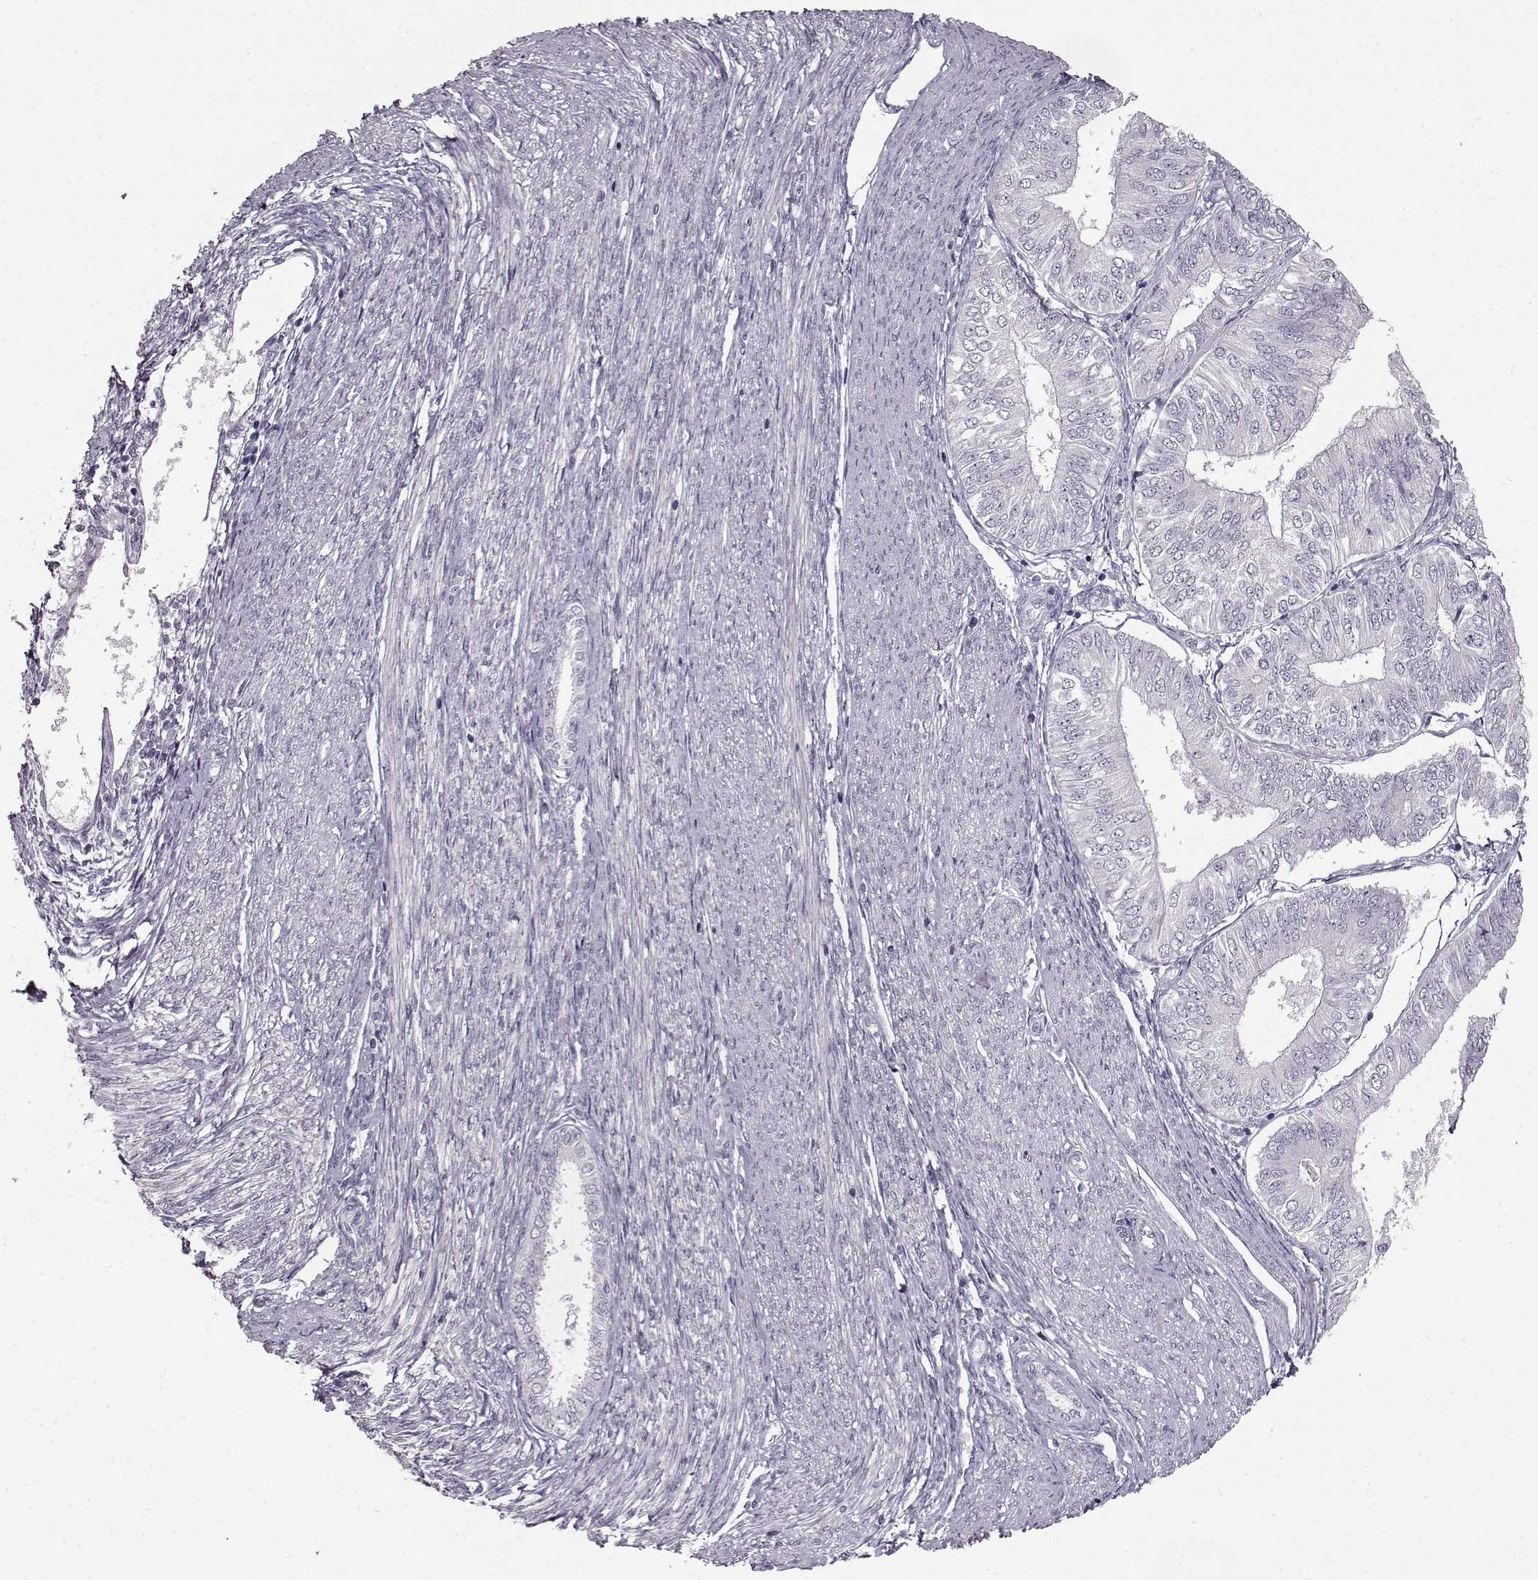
{"staining": {"intensity": "negative", "quantity": "none", "location": "none"}, "tissue": "endometrial cancer", "cell_type": "Tumor cells", "image_type": "cancer", "snomed": [{"axis": "morphology", "description": "Adenocarcinoma, NOS"}, {"axis": "topography", "description": "Endometrium"}], "caption": "DAB (3,3'-diaminobenzidine) immunohistochemical staining of human adenocarcinoma (endometrial) demonstrates no significant expression in tumor cells.", "gene": "FSHB", "patient": {"sex": "female", "age": 58}}